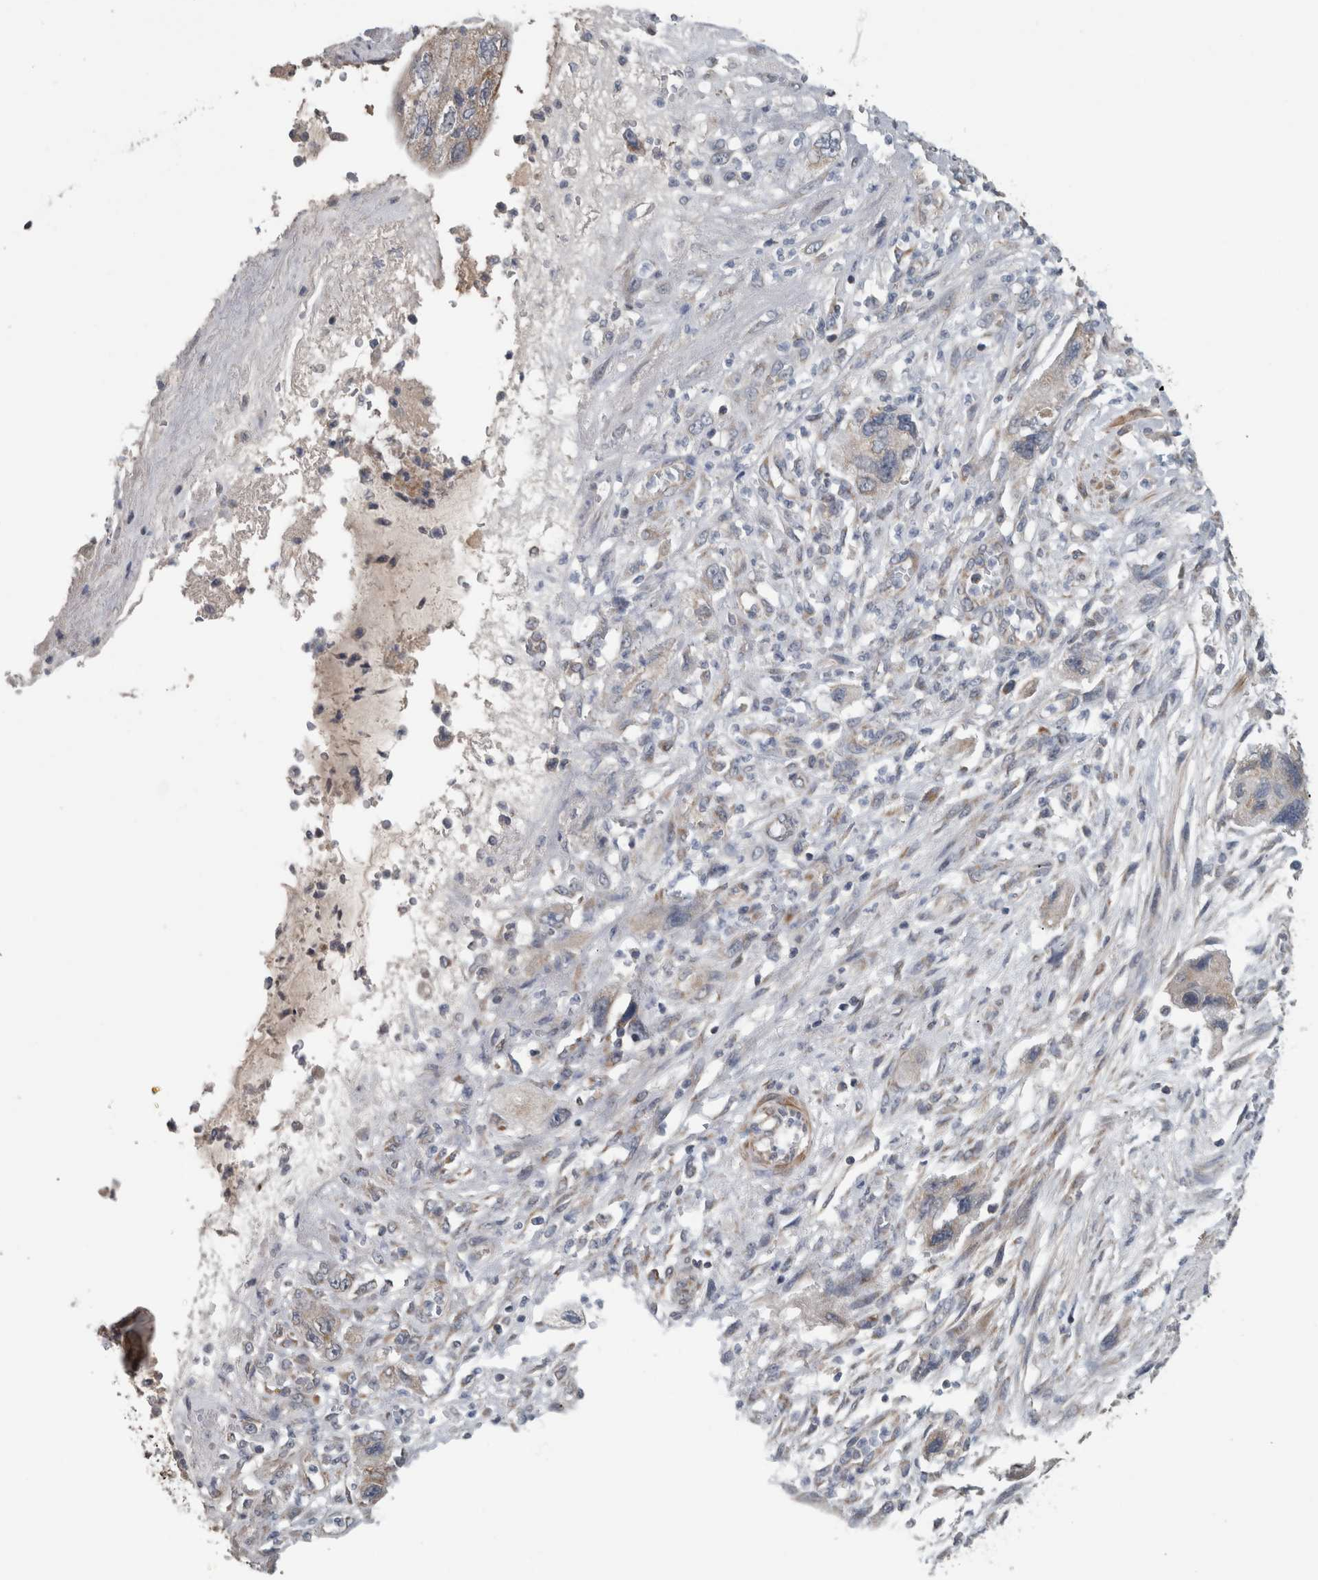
{"staining": {"intensity": "weak", "quantity": ">75%", "location": "cytoplasmic/membranous"}, "tissue": "pancreatic cancer", "cell_type": "Tumor cells", "image_type": "cancer", "snomed": [{"axis": "morphology", "description": "Adenocarcinoma, NOS"}, {"axis": "topography", "description": "Pancreas"}], "caption": "Human pancreatic cancer (adenocarcinoma) stained with a brown dye reveals weak cytoplasmic/membranous positive positivity in approximately >75% of tumor cells.", "gene": "ARMC1", "patient": {"sex": "female", "age": 73}}